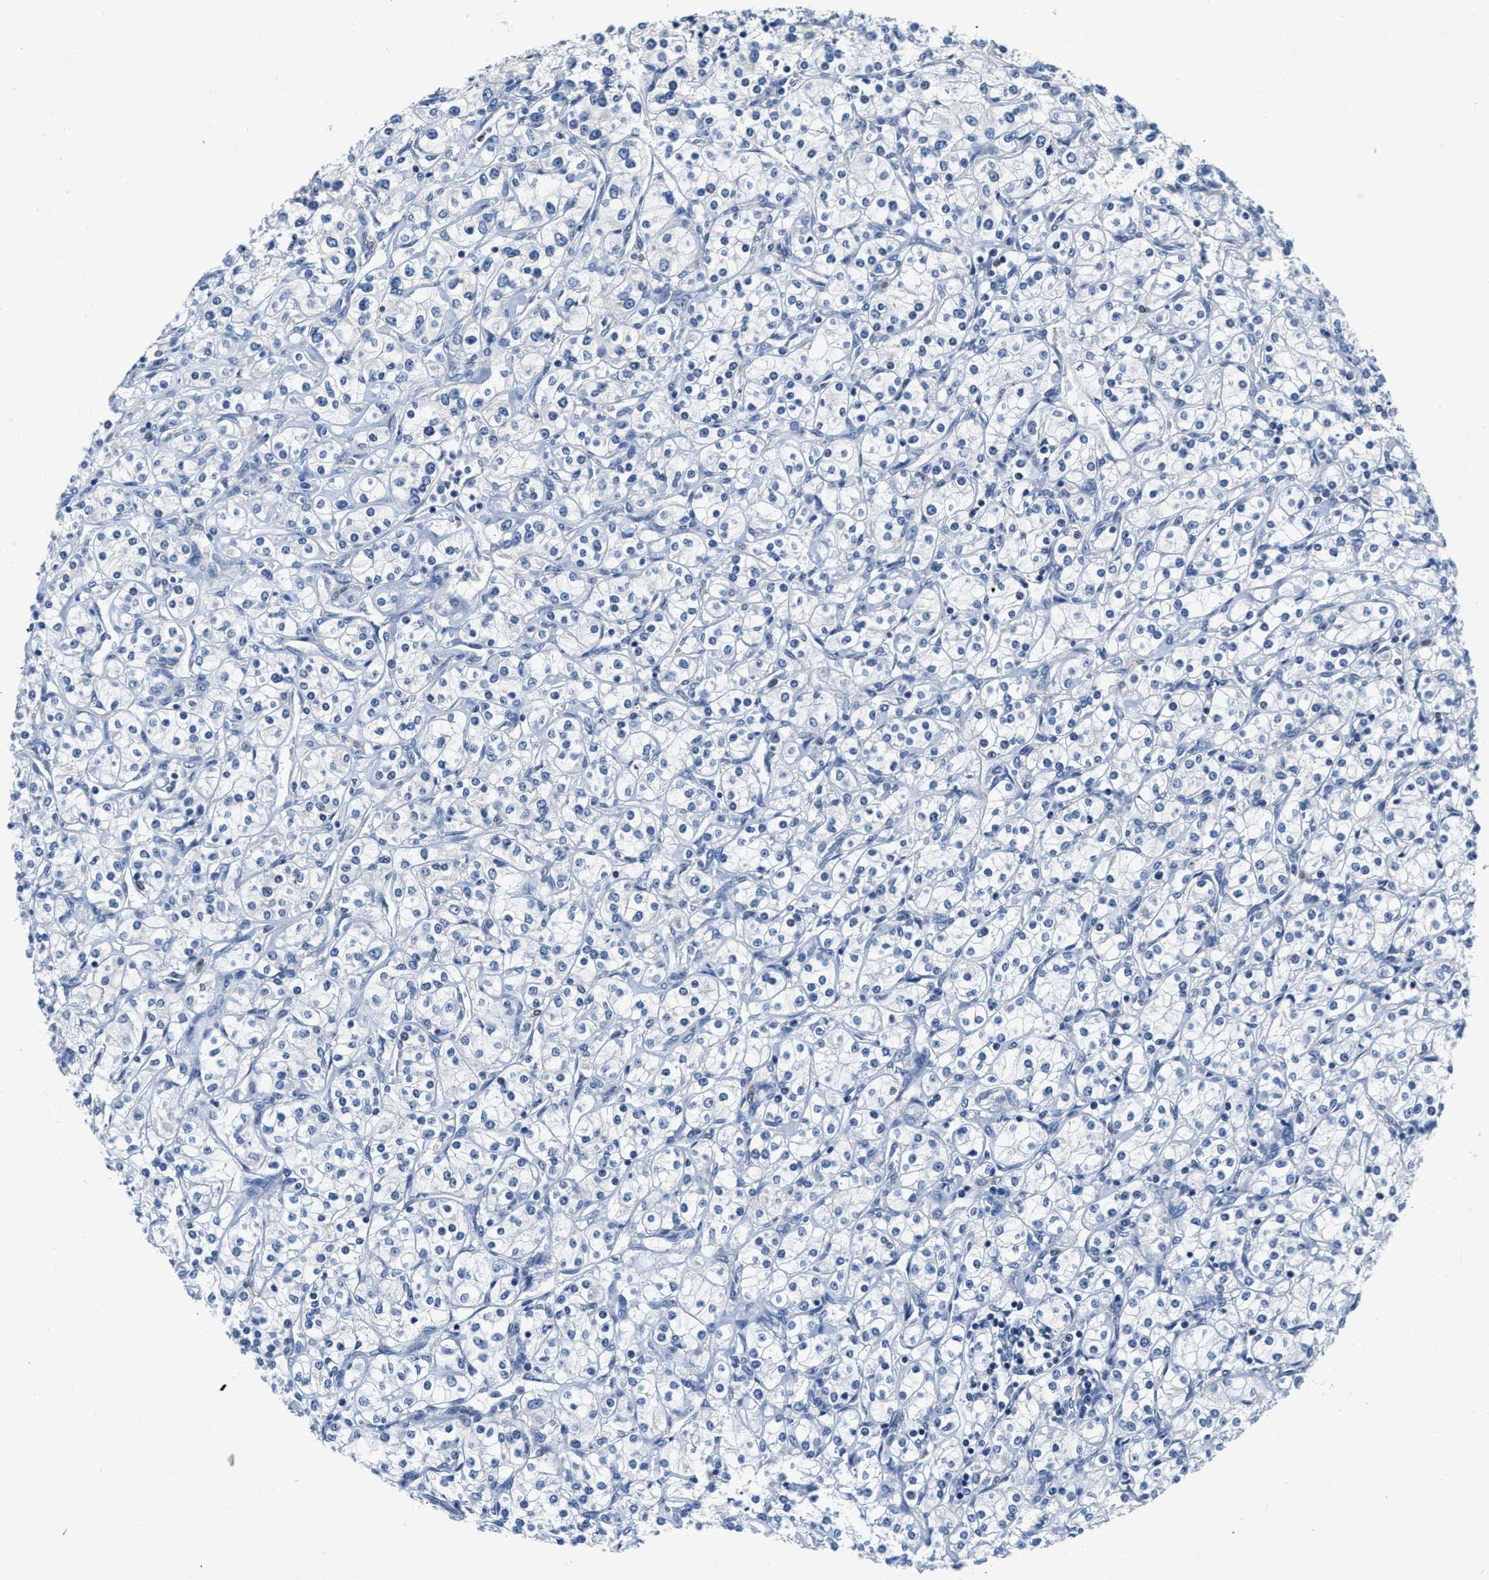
{"staining": {"intensity": "negative", "quantity": "none", "location": "none"}, "tissue": "renal cancer", "cell_type": "Tumor cells", "image_type": "cancer", "snomed": [{"axis": "morphology", "description": "Adenocarcinoma, NOS"}, {"axis": "topography", "description": "Kidney"}], "caption": "Immunohistochemistry (IHC) photomicrograph of neoplastic tissue: human renal adenocarcinoma stained with DAB (3,3'-diaminobenzidine) exhibits no significant protein staining in tumor cells. (Brightfield microscopy of DAB immunohistochemistry (IHC) at high magnification).", "gene": "EIF2AK2", "patient": {"sex": "male", "age": 77}}